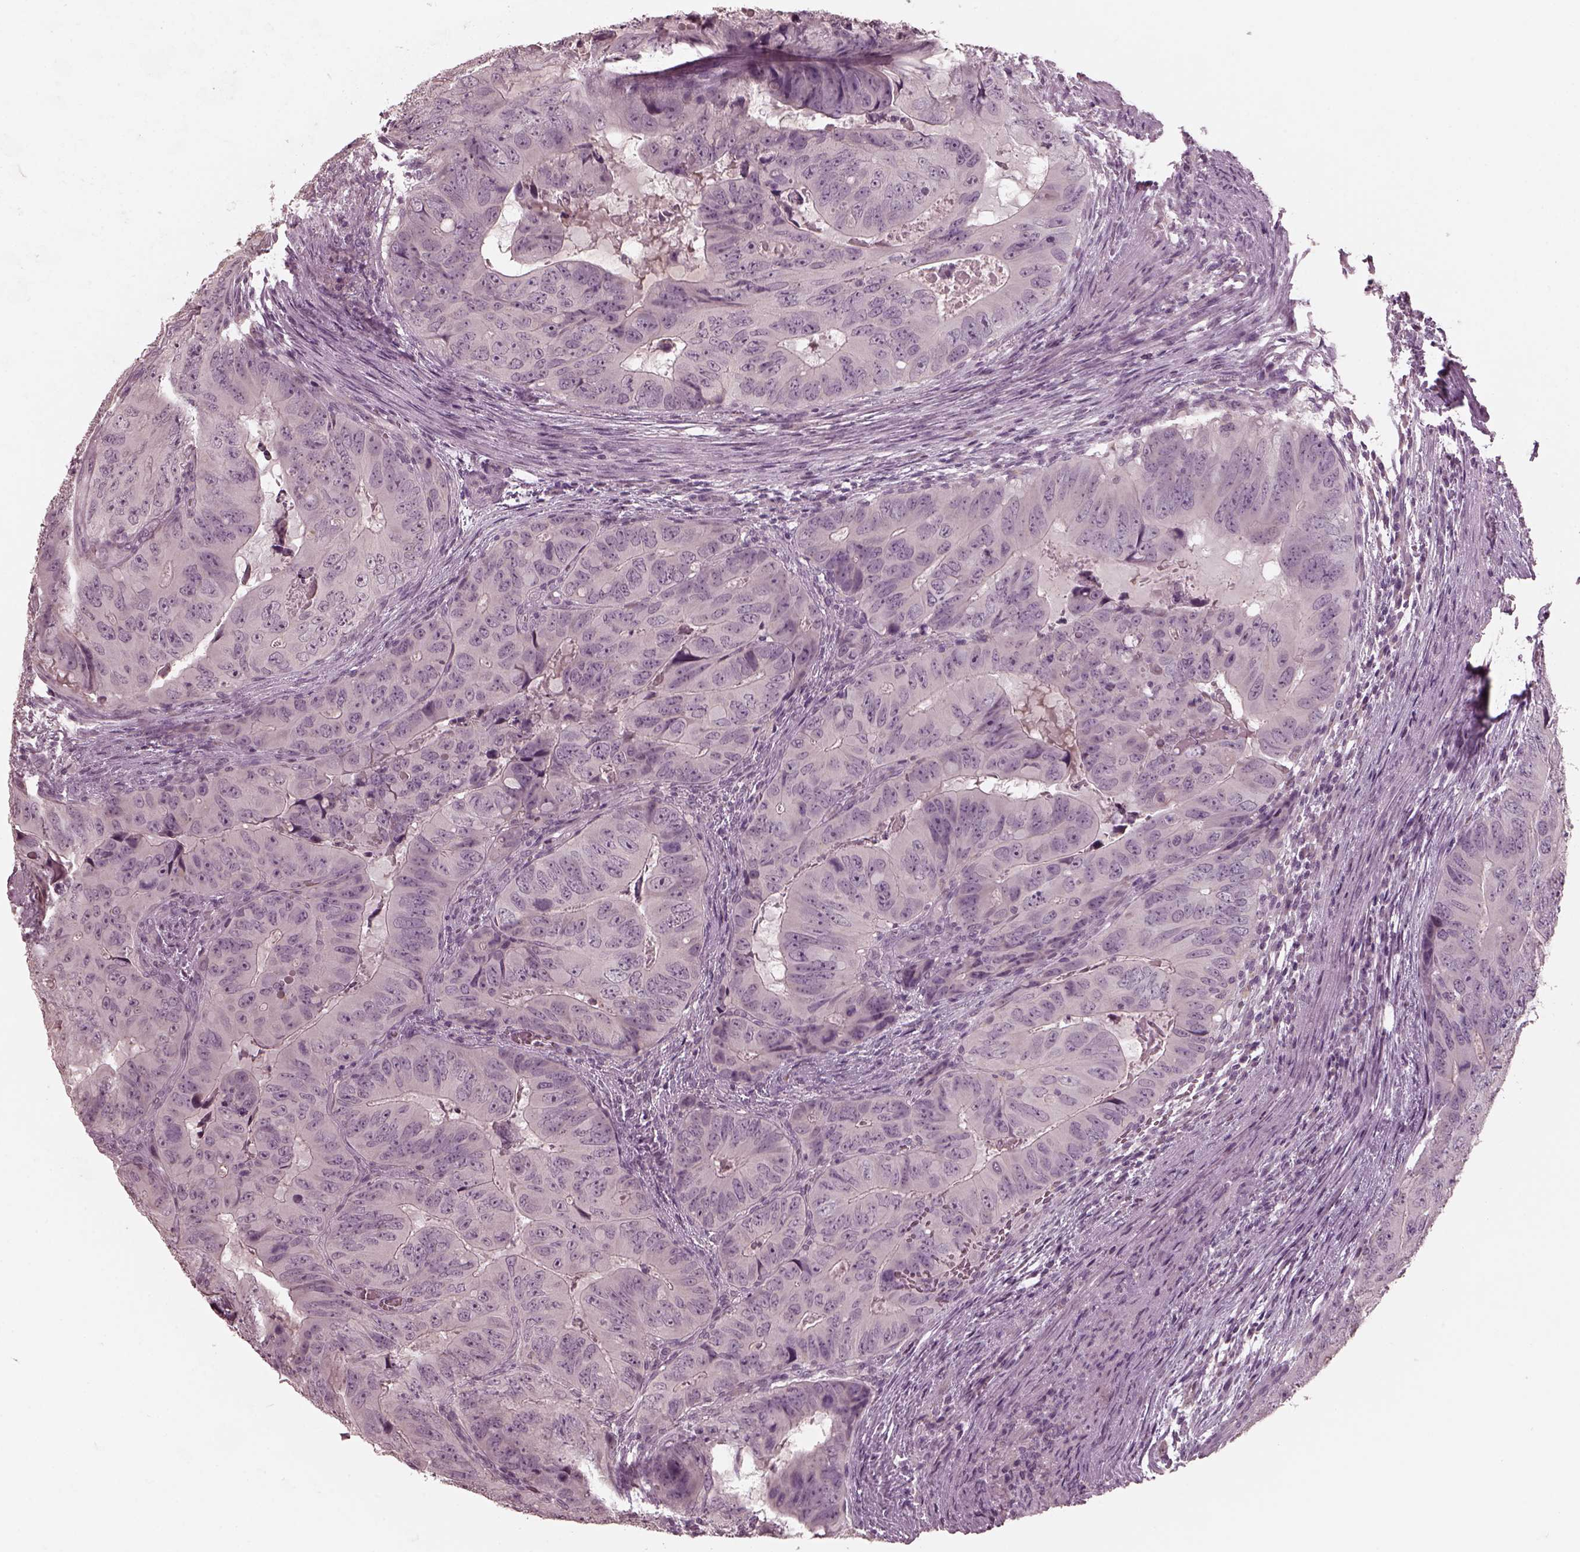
{"staining": {"intensity": "negative", "quantity": "none", "location": "none"}, "tissue": "colorectal cancer", "cell_type": "Tumor cells", "image_type": "cancer", "snomed": [{"axis": "morphology", "description": "Adenocarcinoma, NOS"}, {"axis": "topography", "description": "Colon"}], "caption": "The immunohistochemistry photomicrograph has no significant expression in tumor cells of colorectal cancer tissue.", "gene": "RCVRN", "patient": {"sex": "male", "age": 79}}